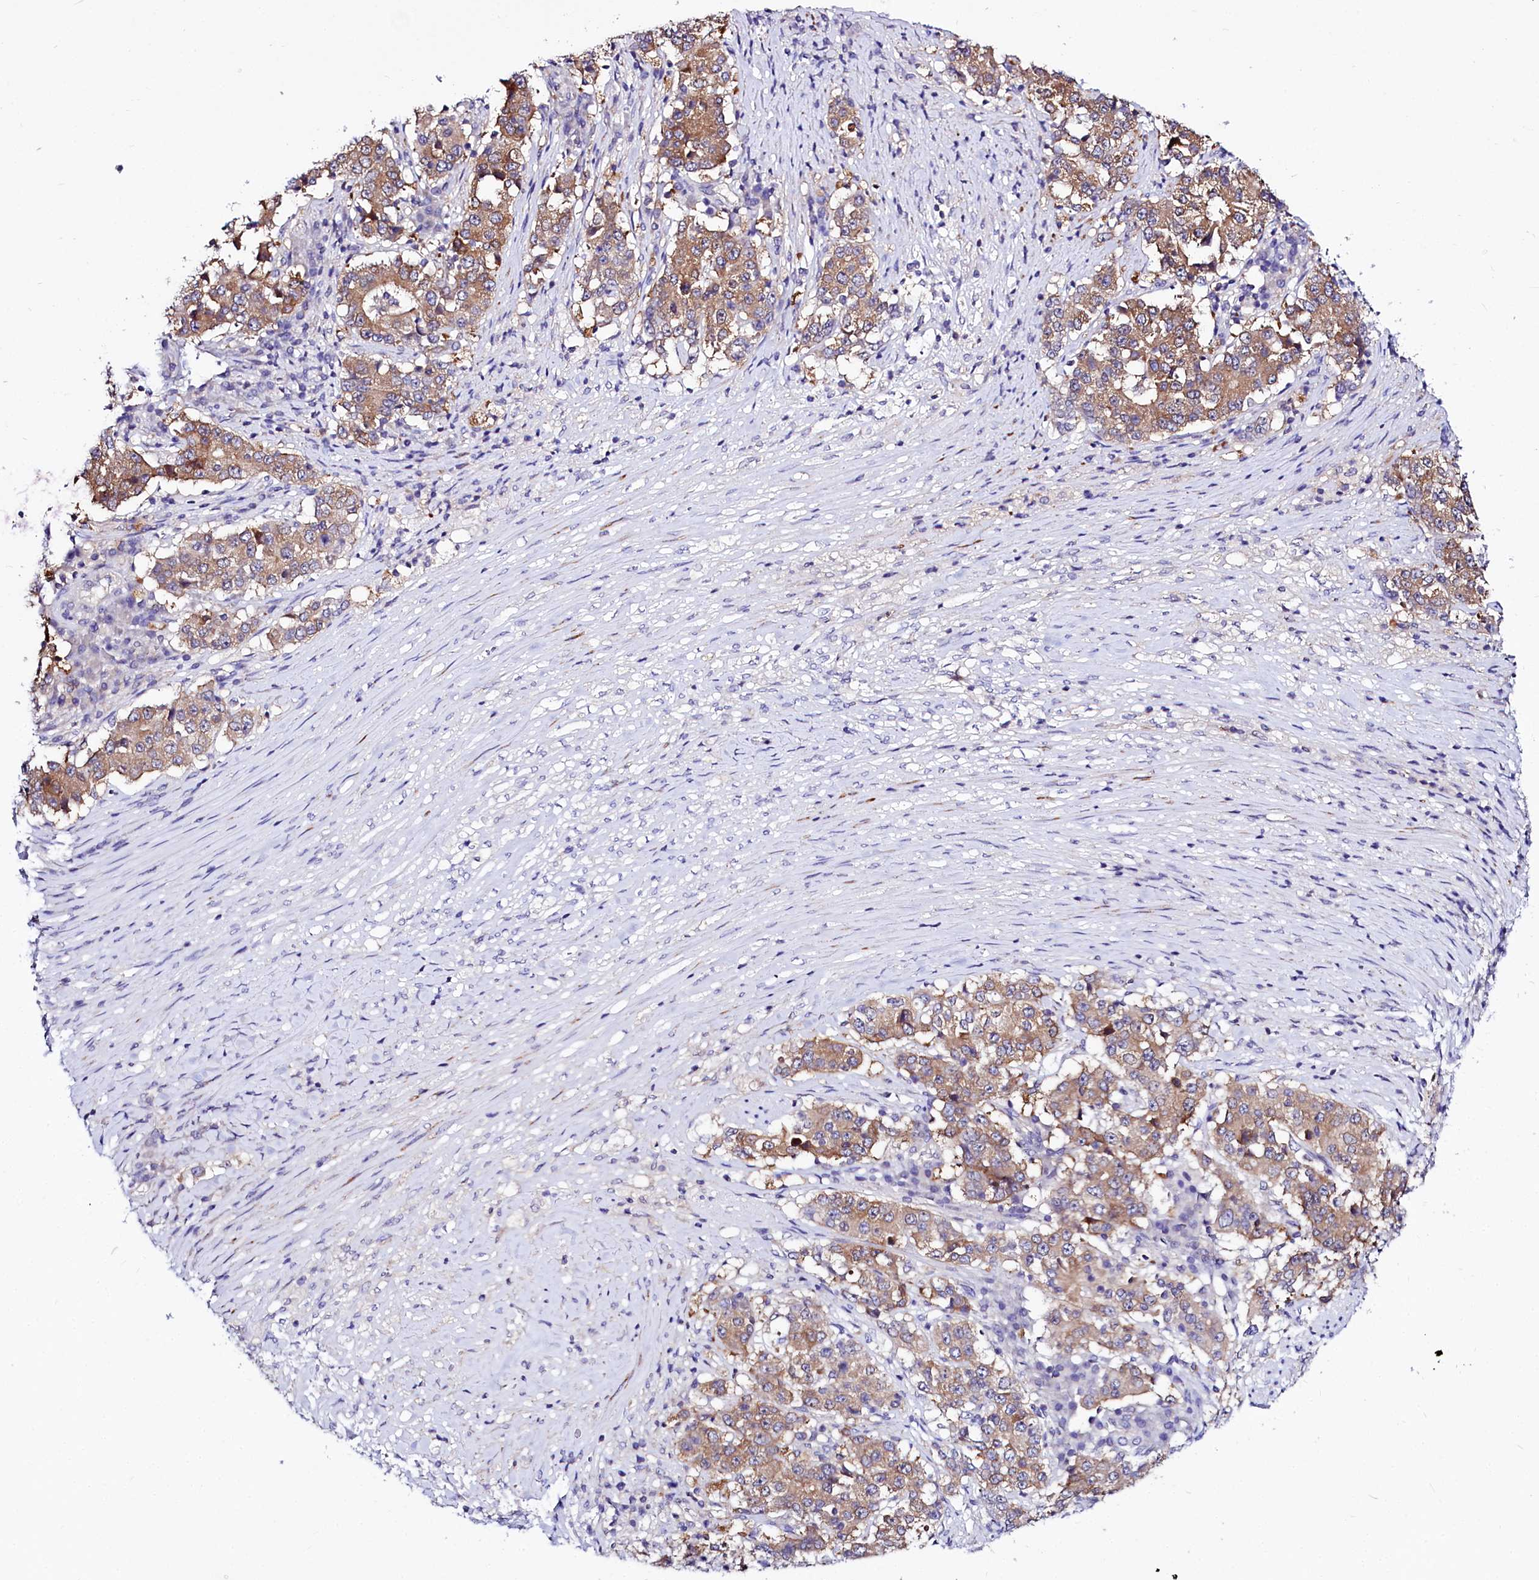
{"staining": {"intensity": "moderate", "quantity": ">75%", "location": "cytoplasmic/membranous"}, "tissue": "stomach cancer", "cell_type": "Tumor cells", "image_type": "cancer", "snomed": [{"axis": "morphology", "description": "Adenocarcinoma, NOS"}, {"axis": "topography", "description": "Stomach"}], "caption": "IHC photomicrograph of neoplastic tissue: human stomach adenocarcinoma stained using immunohistochemistry (IHC) reveals medium levels of moderate protein expression localized specifically in the cytoplasmic/membranous of tumor cells, appearing as a cytoplasmic/membranous brown color.", "gene": "ABHD5", "patient": {"sex": "male", "age": 59}}